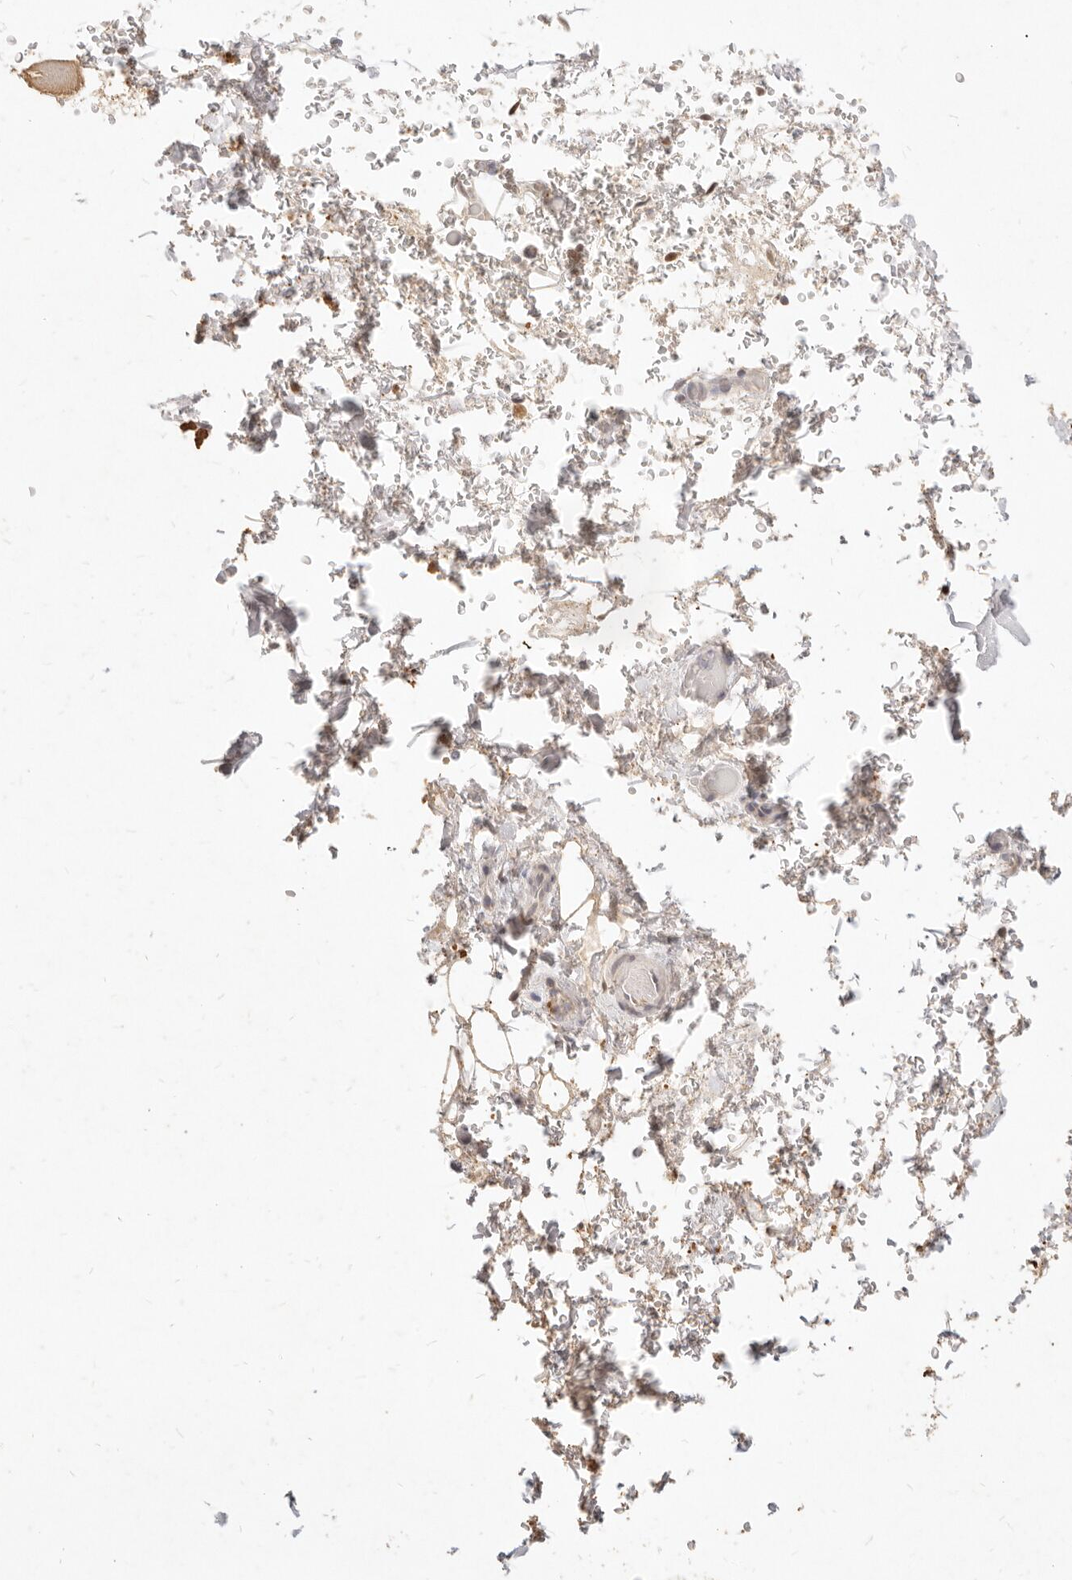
{"staining": {"intensity": "weak", "quantity": "25%-75%", "location": "cytoplasmic/membranous"}, "tissue": "adipose tissue", "cell_type": "Adipocytes", "image_type": "normal", "snomed": [{"axis": "morphology", "description": "Normal tissue, NOS"}, {"axis": "morphology", "description": "Adenocarcinoma, NOS"}, {"axis": "topography", "description": "Esophagus"}], "caption": "Brown immunohistochemical staining in benign human adipose tissue reveals weak cytoplasmic/membranous staining in about 25%-75% of adipocytes. (brown staining indicates protein expression, while blue staining denotes nuclei).", "gene": "ASCL3", "patient": {"sex": "male", "age": 62}}